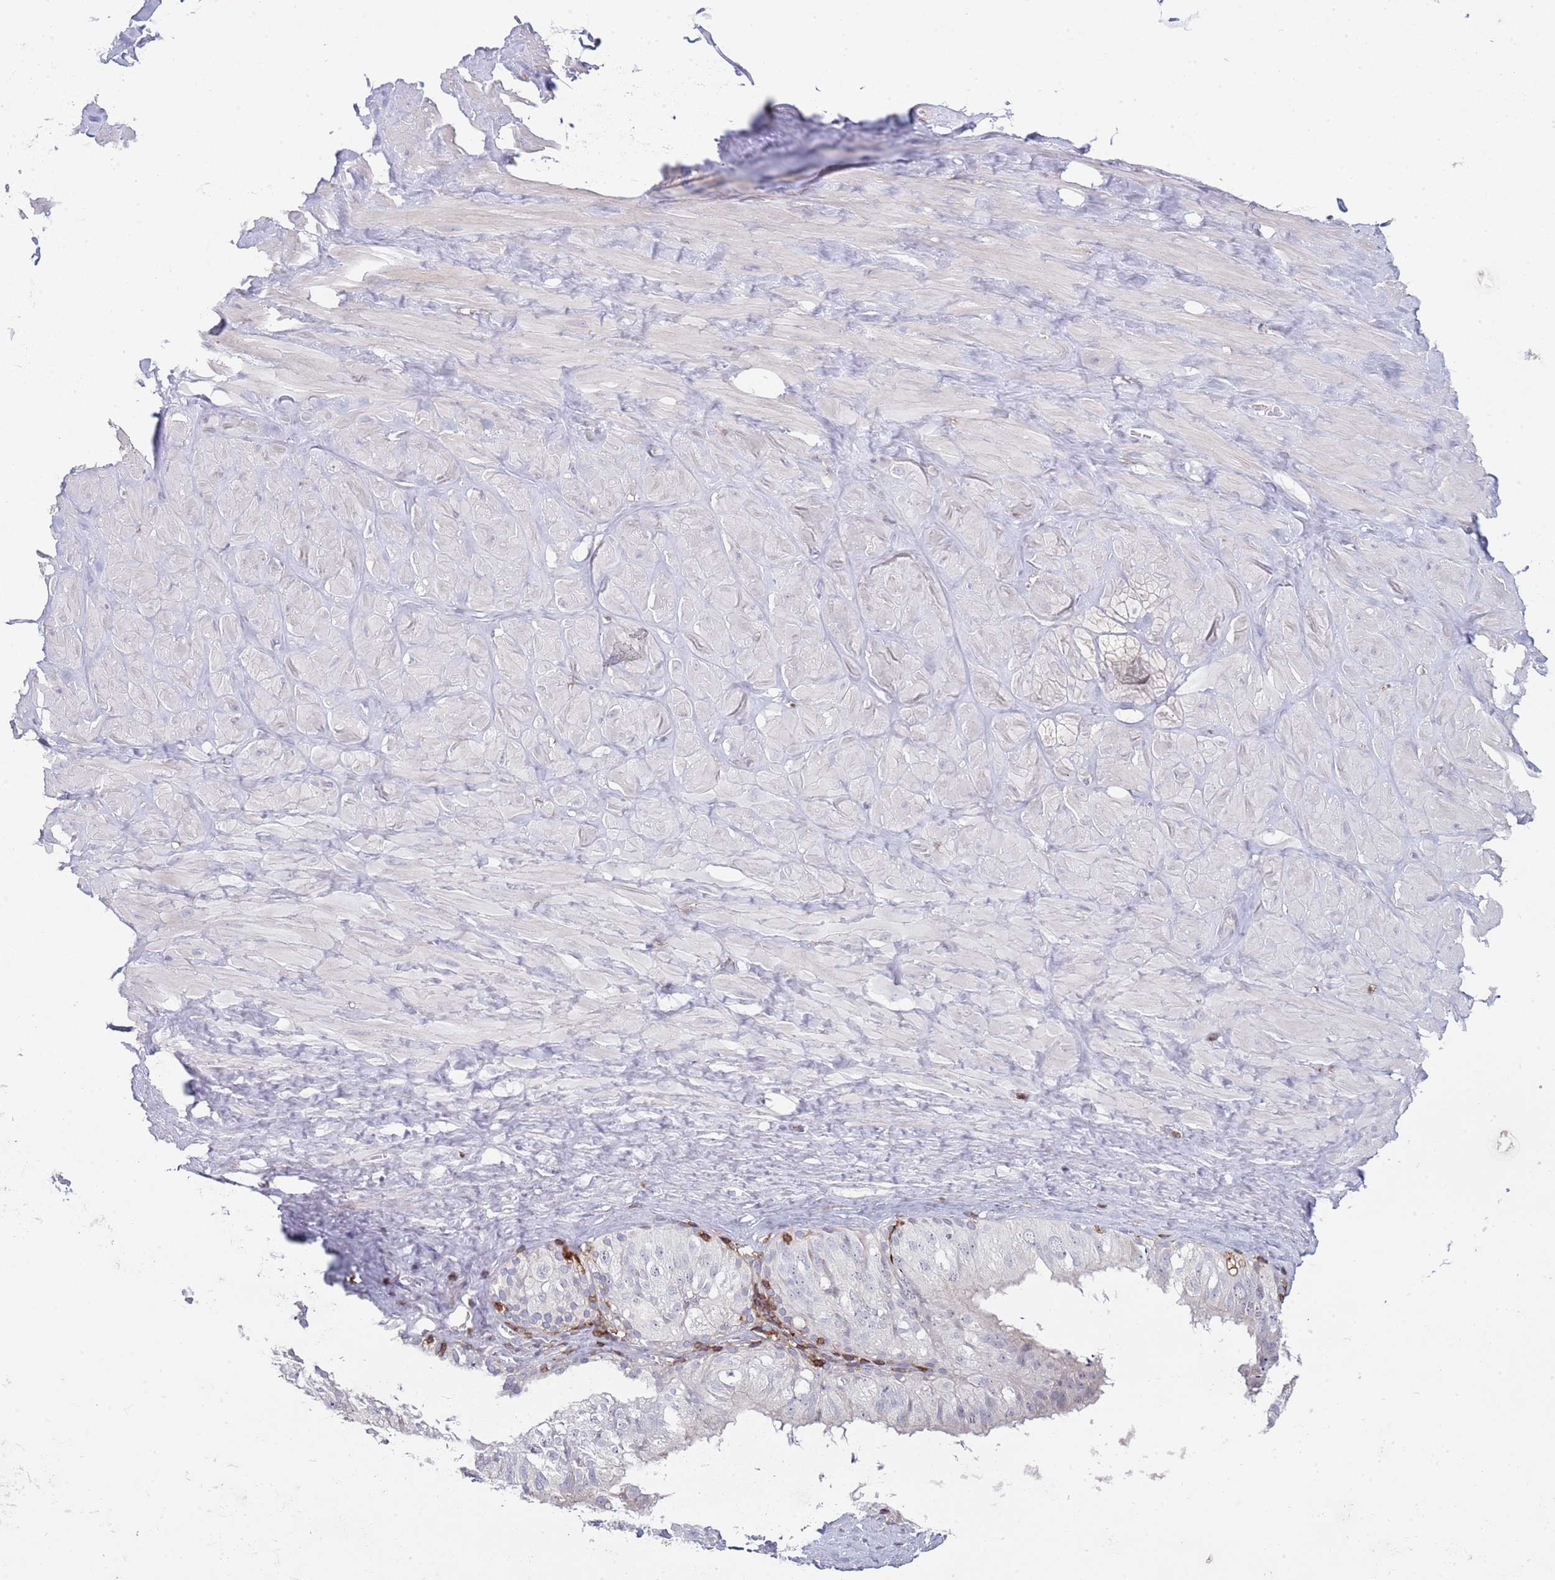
{"staining": {"intensity": "negative", "quantity": "none", "location": "none"}, "tissue": "adipose tissue", "cell_type": "Adipocytes", "image_type": "normal", "snomed": [{"axis": "morphology", "description": "Normal tissue, NOS"}, {"axis": "topography", "description": "Soft tissue"}, {"axis": "topography", "description": "Adipose tissue"}, {"axis": "topography", "description": "Vascular tissue"}, {"axis": "topography", "description": "Peripheral nerve tissue"}], "caption": "Adipocytes are negative for brown protein staining in normal adipose tissue. Brightfield microscopy of IHC stained with DAB (3,3'-diaminobenzidine) (brown) and hematoxylin (blue), captured at high magnification.", "gene": "LPXN", "patient": {"sex": "male", "age": 46}}